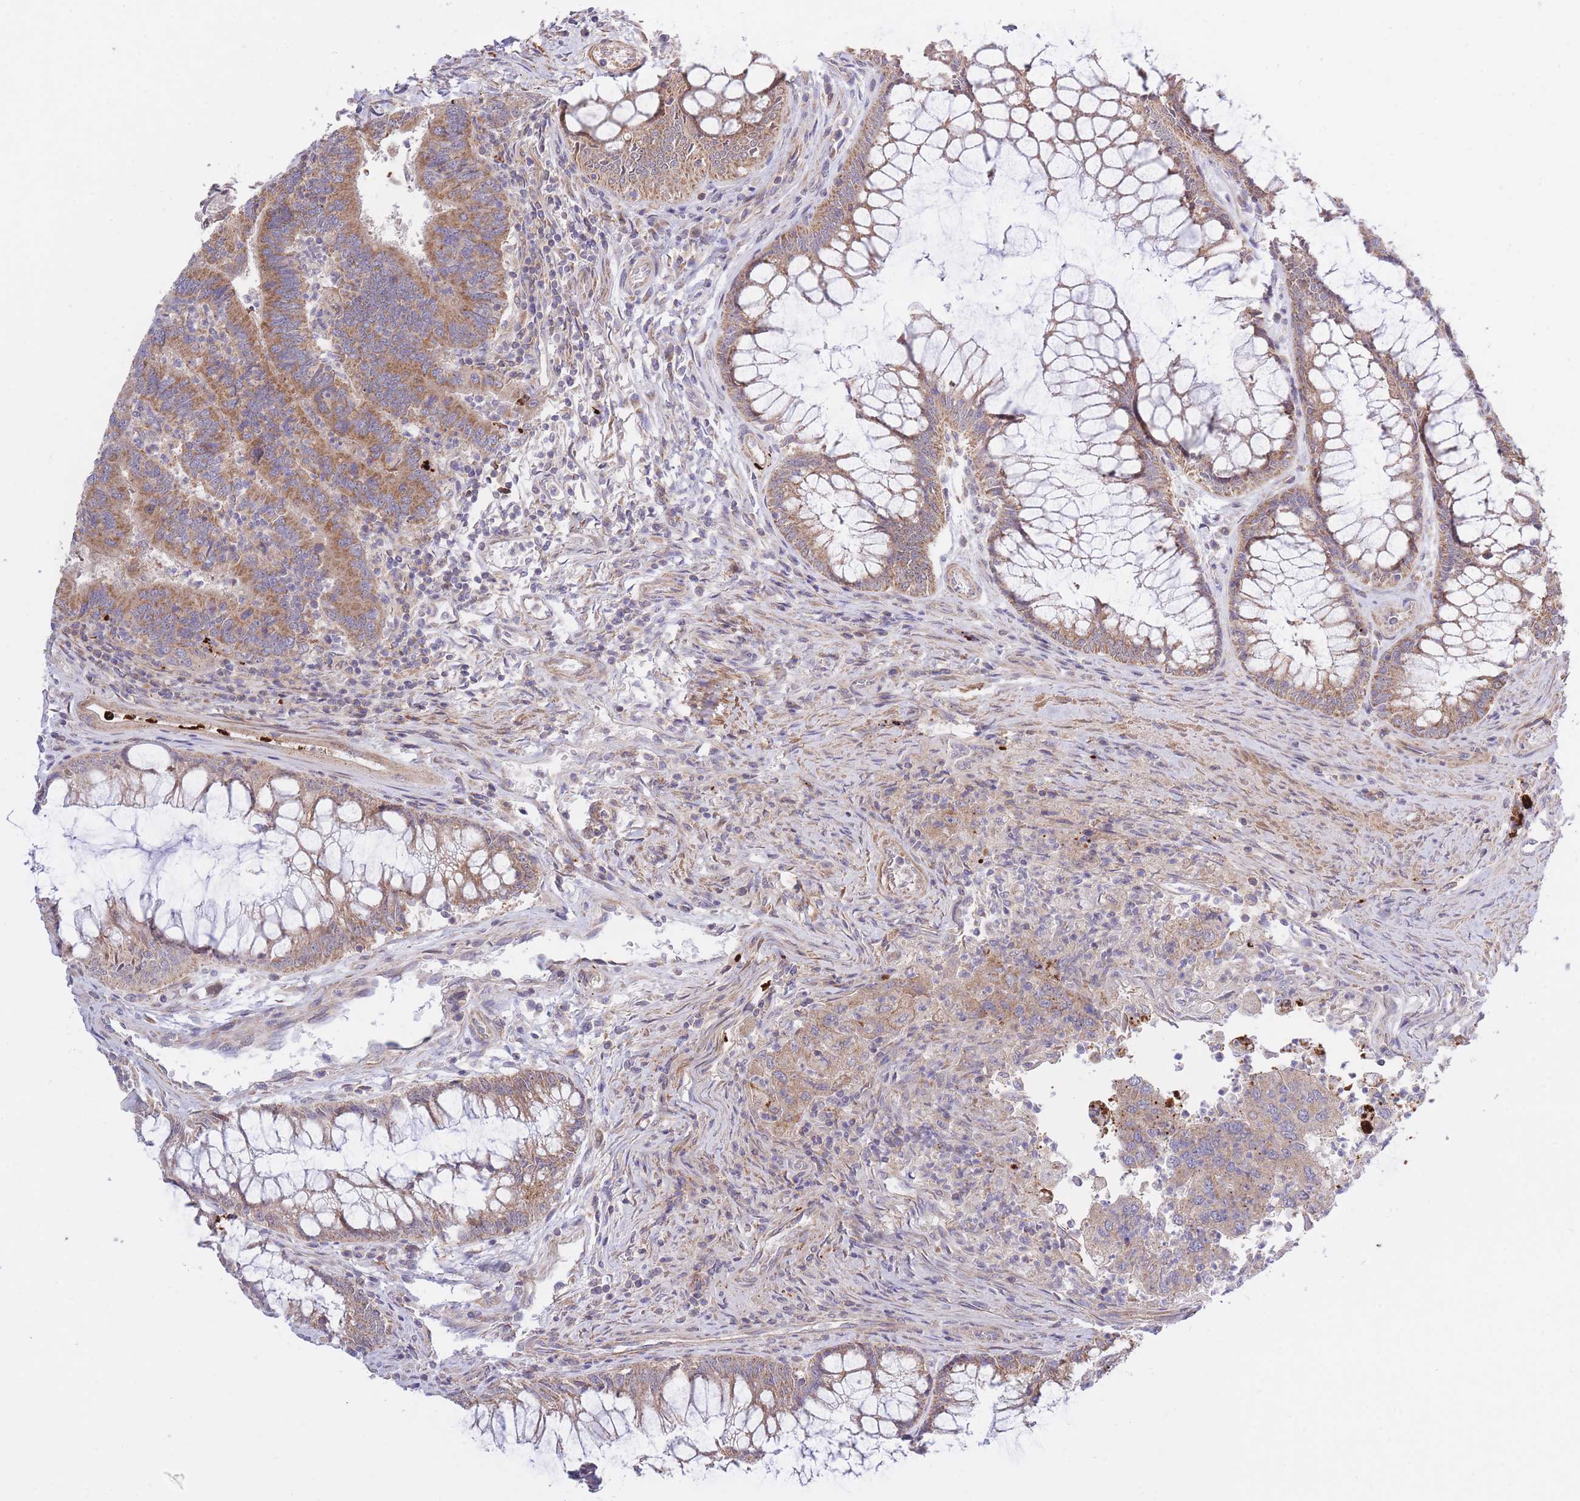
{"staining": {"intensity": "moderate", "quantity": ">75%", "location": "cytoplasmic/membranous"}, "tissue": "colorectal cancer", "cell_type": "Tumor cells", "image_type": "cancer", "snomed": [{"axis": "morphology", "description": "Adenocarcinoma, NOS"}, {"axis": "topography", "description": "Colon"}], "caption": "IHC (DAB (3,3'-diaminobenzidine)) staining of colorectal cancer demonstrates moderate cytoplasmic/membranous protein positivity in approximately >75% of tumor cells. Nuclei are stained in blue.", "gene": "ATP13A2", "patient": {"sex": "female", "age": 67}}